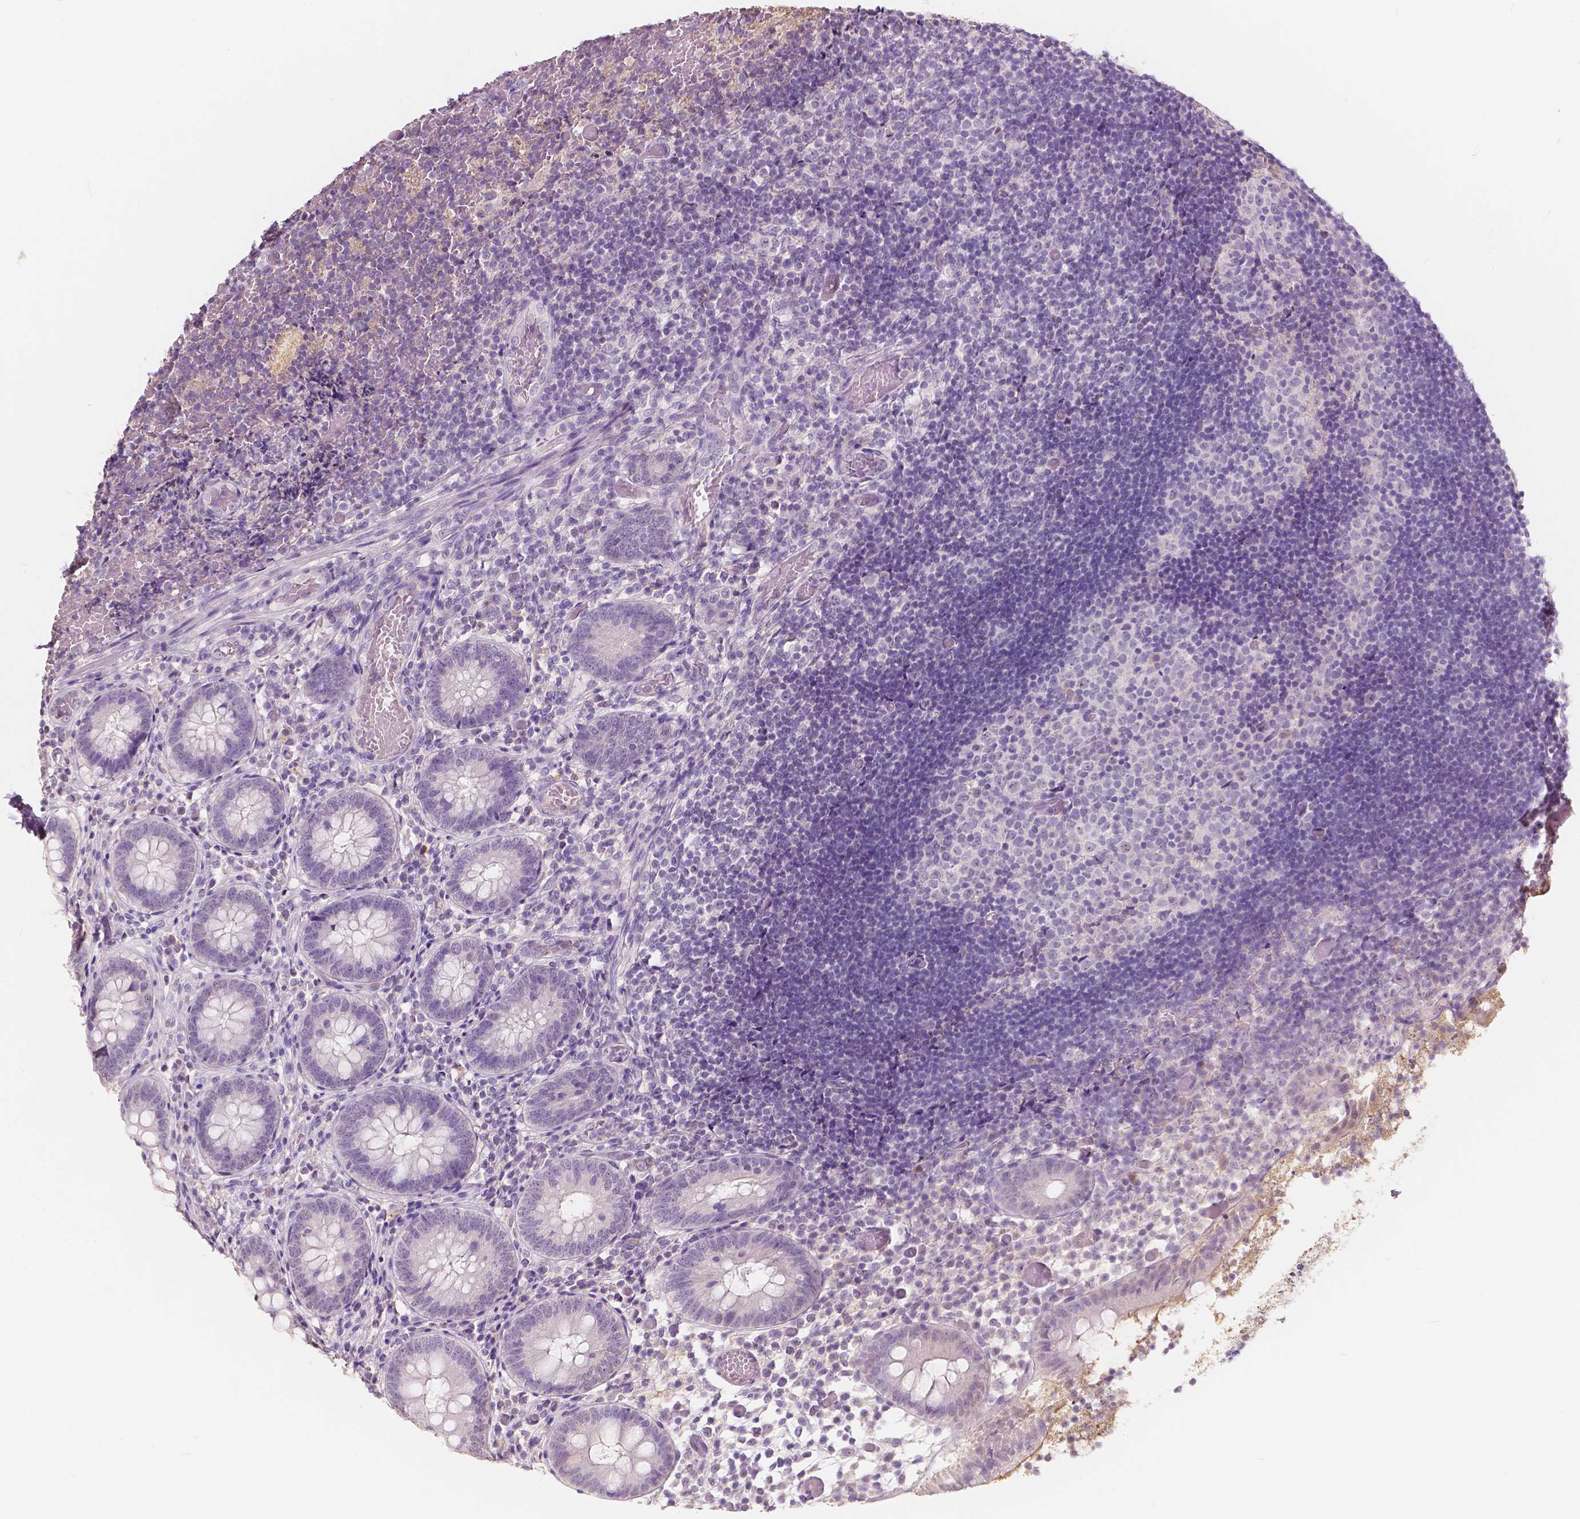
{"staining": {"intensity": "negative", "quantity": "none", "location": "none"}, "tissue": "appendix", "cell_type": "Glandular cells", "image_type": "normal", "snomed": [{"axis": "morphology", "description": "Normal tissue, NOS"}, {"axis": "topography", "description": "Appendix"}], "caption": "This is an IHC photomicrograph of normal appendix. There is no staining in glandular cells.", "gene": "SOX15", "patient": {"sex": "female", "age": 32}}